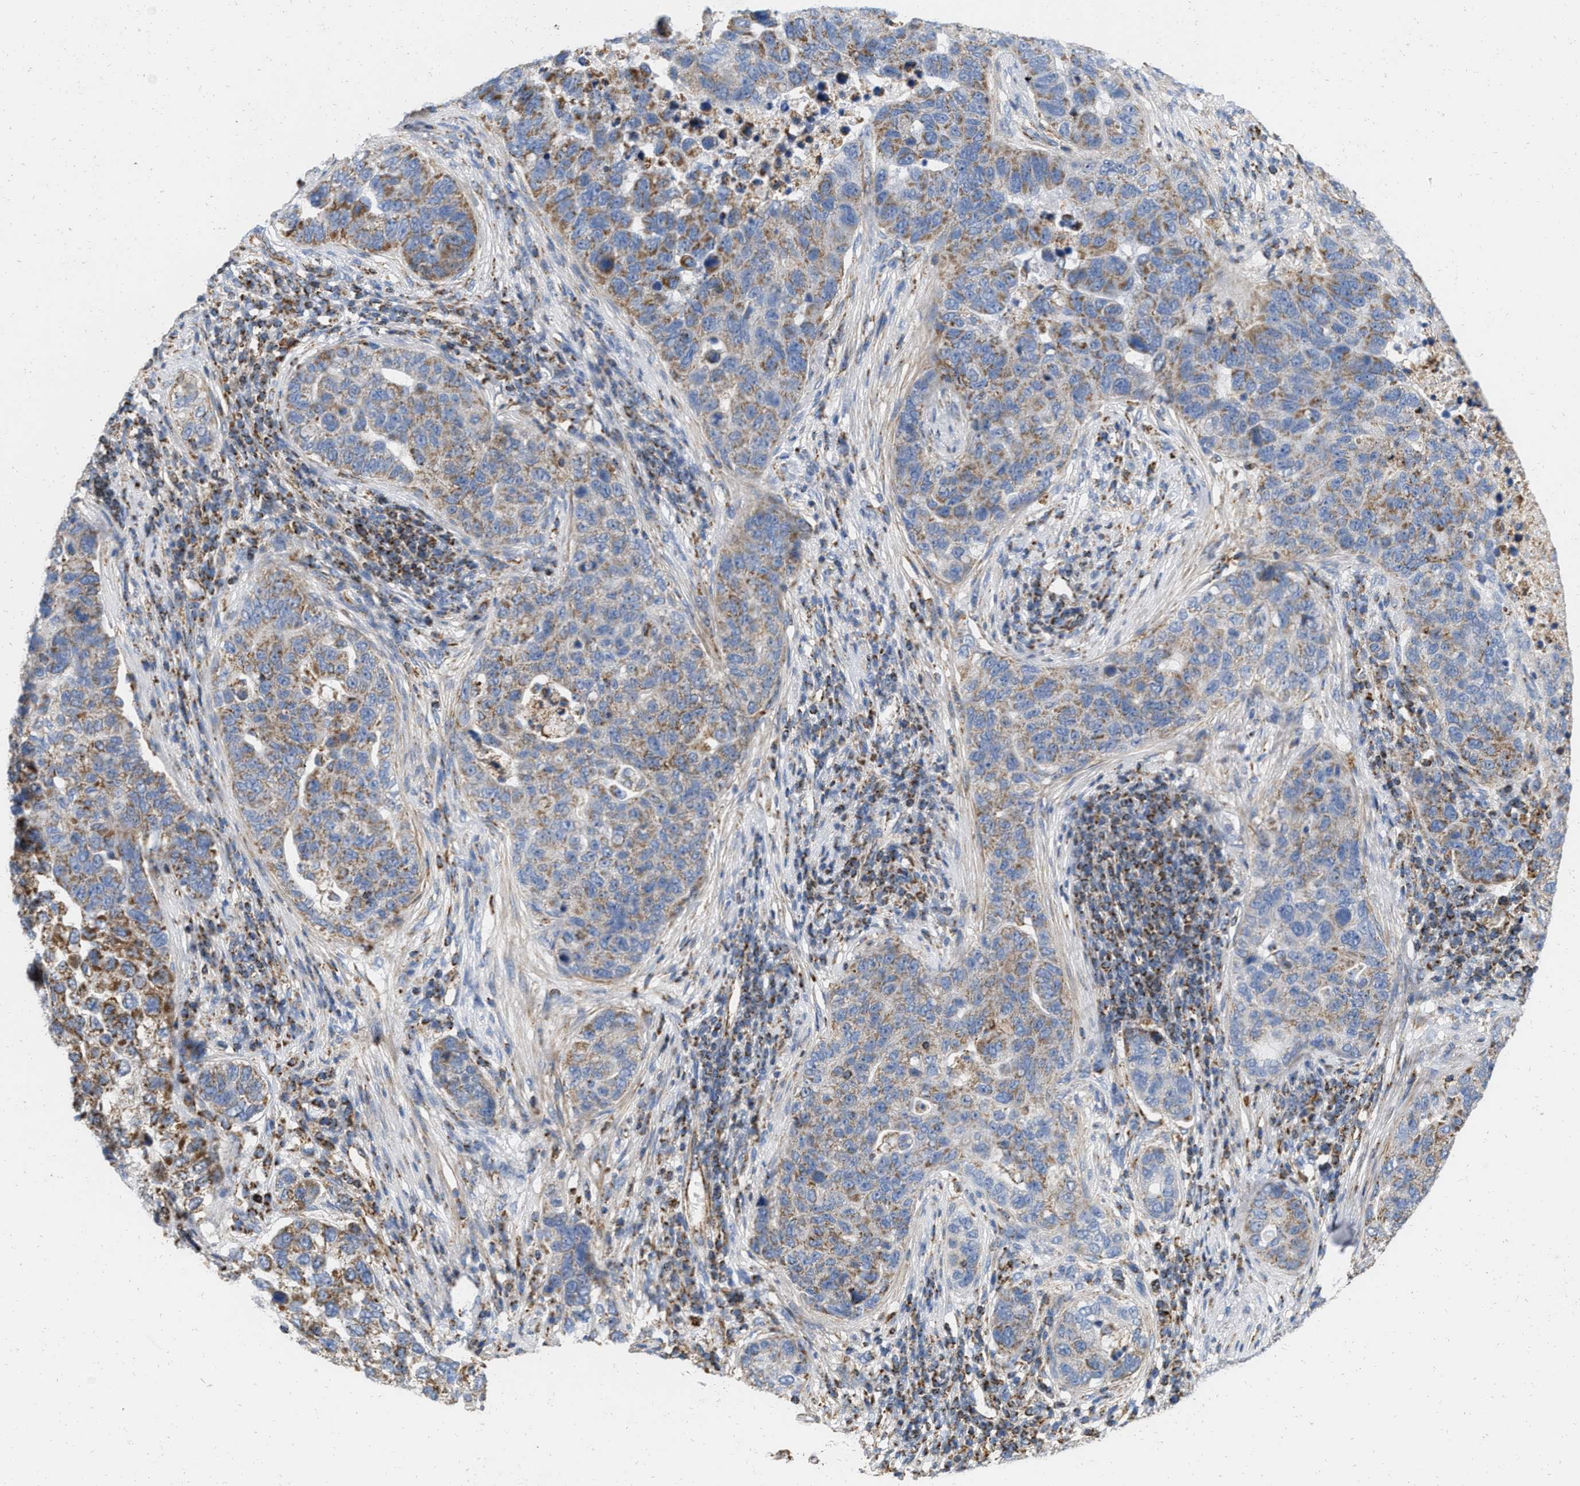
{"staining": {"intensity": "moderate", "quantity": ">75%", "location": "cytoplasmic/membranous"}, "tissue": "pancreatic cancer", "cell_type": "Tumor cells", "image_type": "cancer", "snomed": [{"axis": "morphology", "description": "Adenocarcinoma, NOS"}, {"axis": "topography", "description": "Pancreas"}], "caption": "Immunohistochemistry staining of pancreatic adenocarcinoma, which exhibits medium levels of moderate cytoplasmic/membranous staining in approximately >75% of tumor cells indicating moderate cytoplasmic/membranous protein expression. The staining was performed using DAB (brown) for protein detection and nuclei were counterstained in hematoxylin (blue).", "gene": "GRB10", "patient": {"sex": "female", "age": 61}}